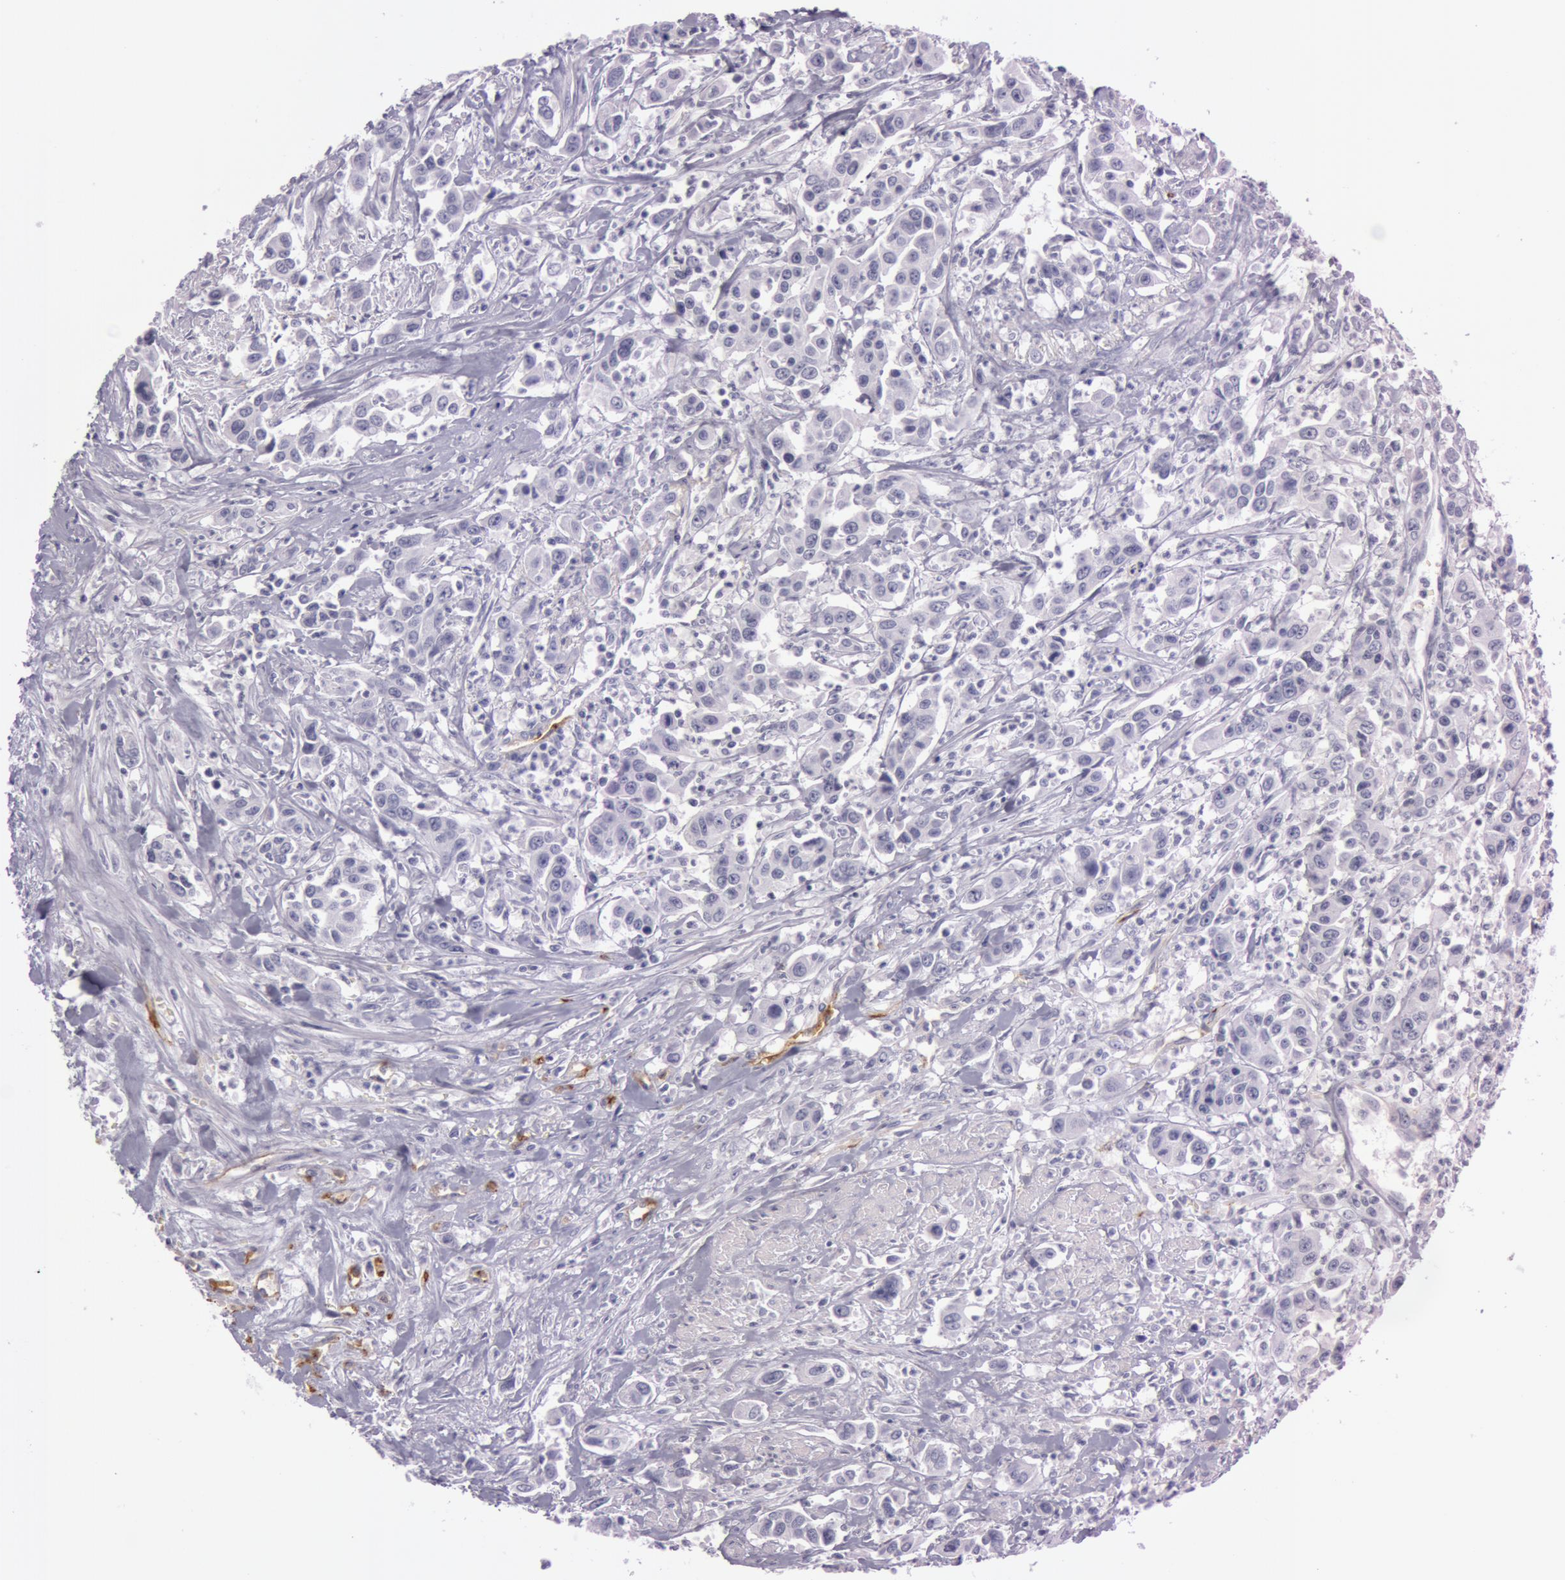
{"staining": {"intensity": "negative", "quantity": "none", "location": "none"}, "tissue": "urothelial cancer", "cell_type": "Tumor cells", "image_type": "cancer", "snomed": [{"axis": "morphology", "description": "Urothelial carcinoma, High grade"}, {"axis": "topography", "description": "Urinary bladder"}], "caption": "Immunohistochemistry (IHC) of high-grade urothelial carcinoma exhibits no positivity in tumor cells.", "gene": "FOLH1", "patient": {"sex": "male", "age": 86}}